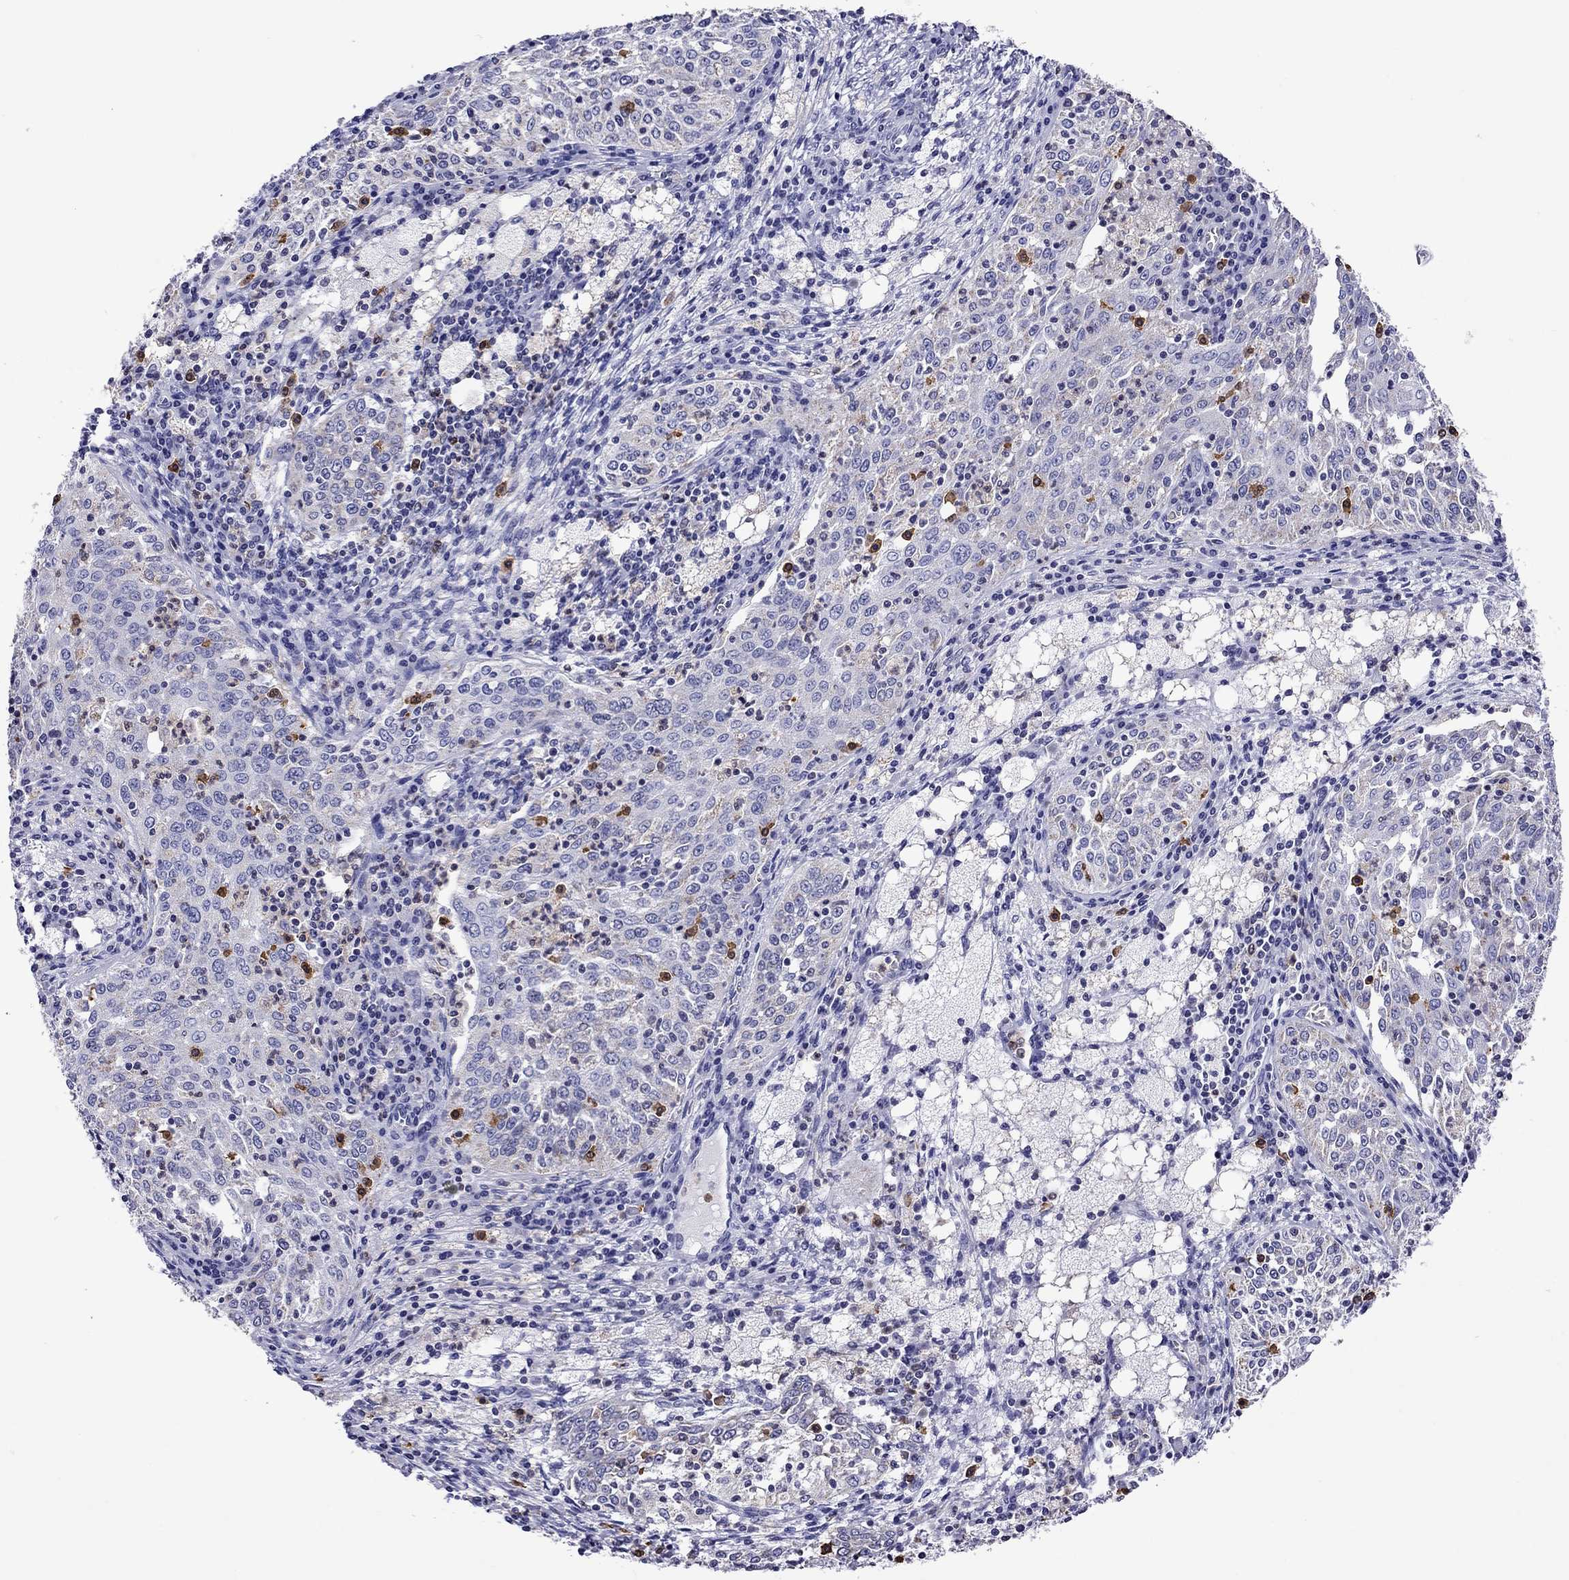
{"staining": {"intensity": "negative", "quantity": "none", "location": "none"}, "tissue": "cervical cancer", "cell_type": "Tumor cells", "image_type": "cancer", "snomed": [{"axis": "morphology", "description": "Squamous cell carcinoma, NOS"}, {"axis": "topography", "description": "Cervix"}], "caption": "Cervical cancer (squamous cell carcinoma) stained for a protein using immunohistochemistry (IHC) reveals no staining tumor cells.", "gene": "SCG2", "patient": {"sex": "female", "age": 41}}